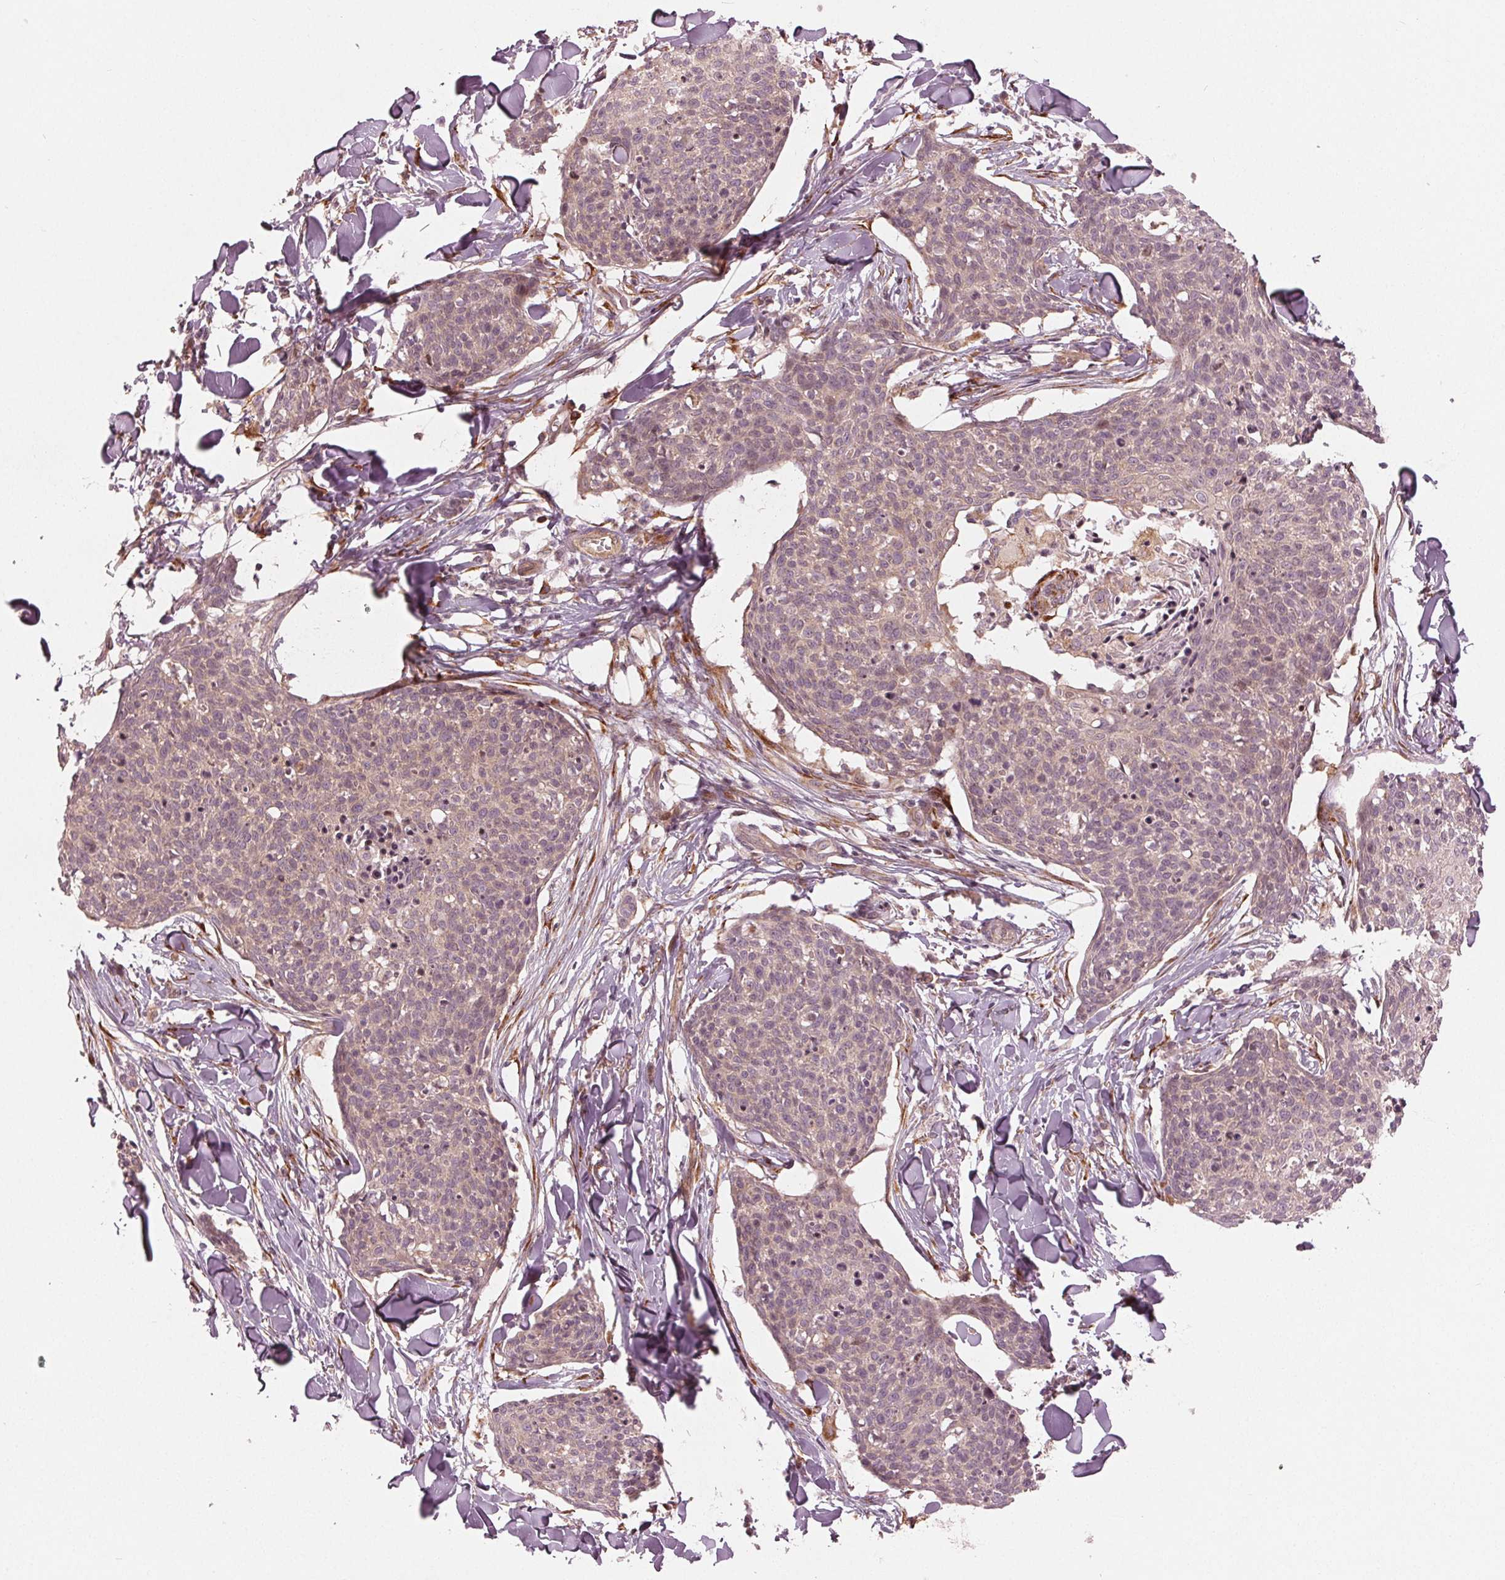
{"staining": {"intensity": "weak", "quantity": "<25%", "location": "cytoplasmic/membranous"}, "tissue": "skin cancer", "cell_type": "Tumor cells", "image_type": "cancer", "snomed": [{"axis": "morphology", "description": "Squamous cell carcinoma, NOS"}, {"axis": "topography", "description": "Skin"}, {"axis": "topography", "description": "Vulva"}], "caption": "Skin cancer (squamous cell carcinoma) was stained to show a protein in brown. There is no significant staining in tumor cells.", "gene": "CMIP", "patient": {"sex": "female", "age": 75}}